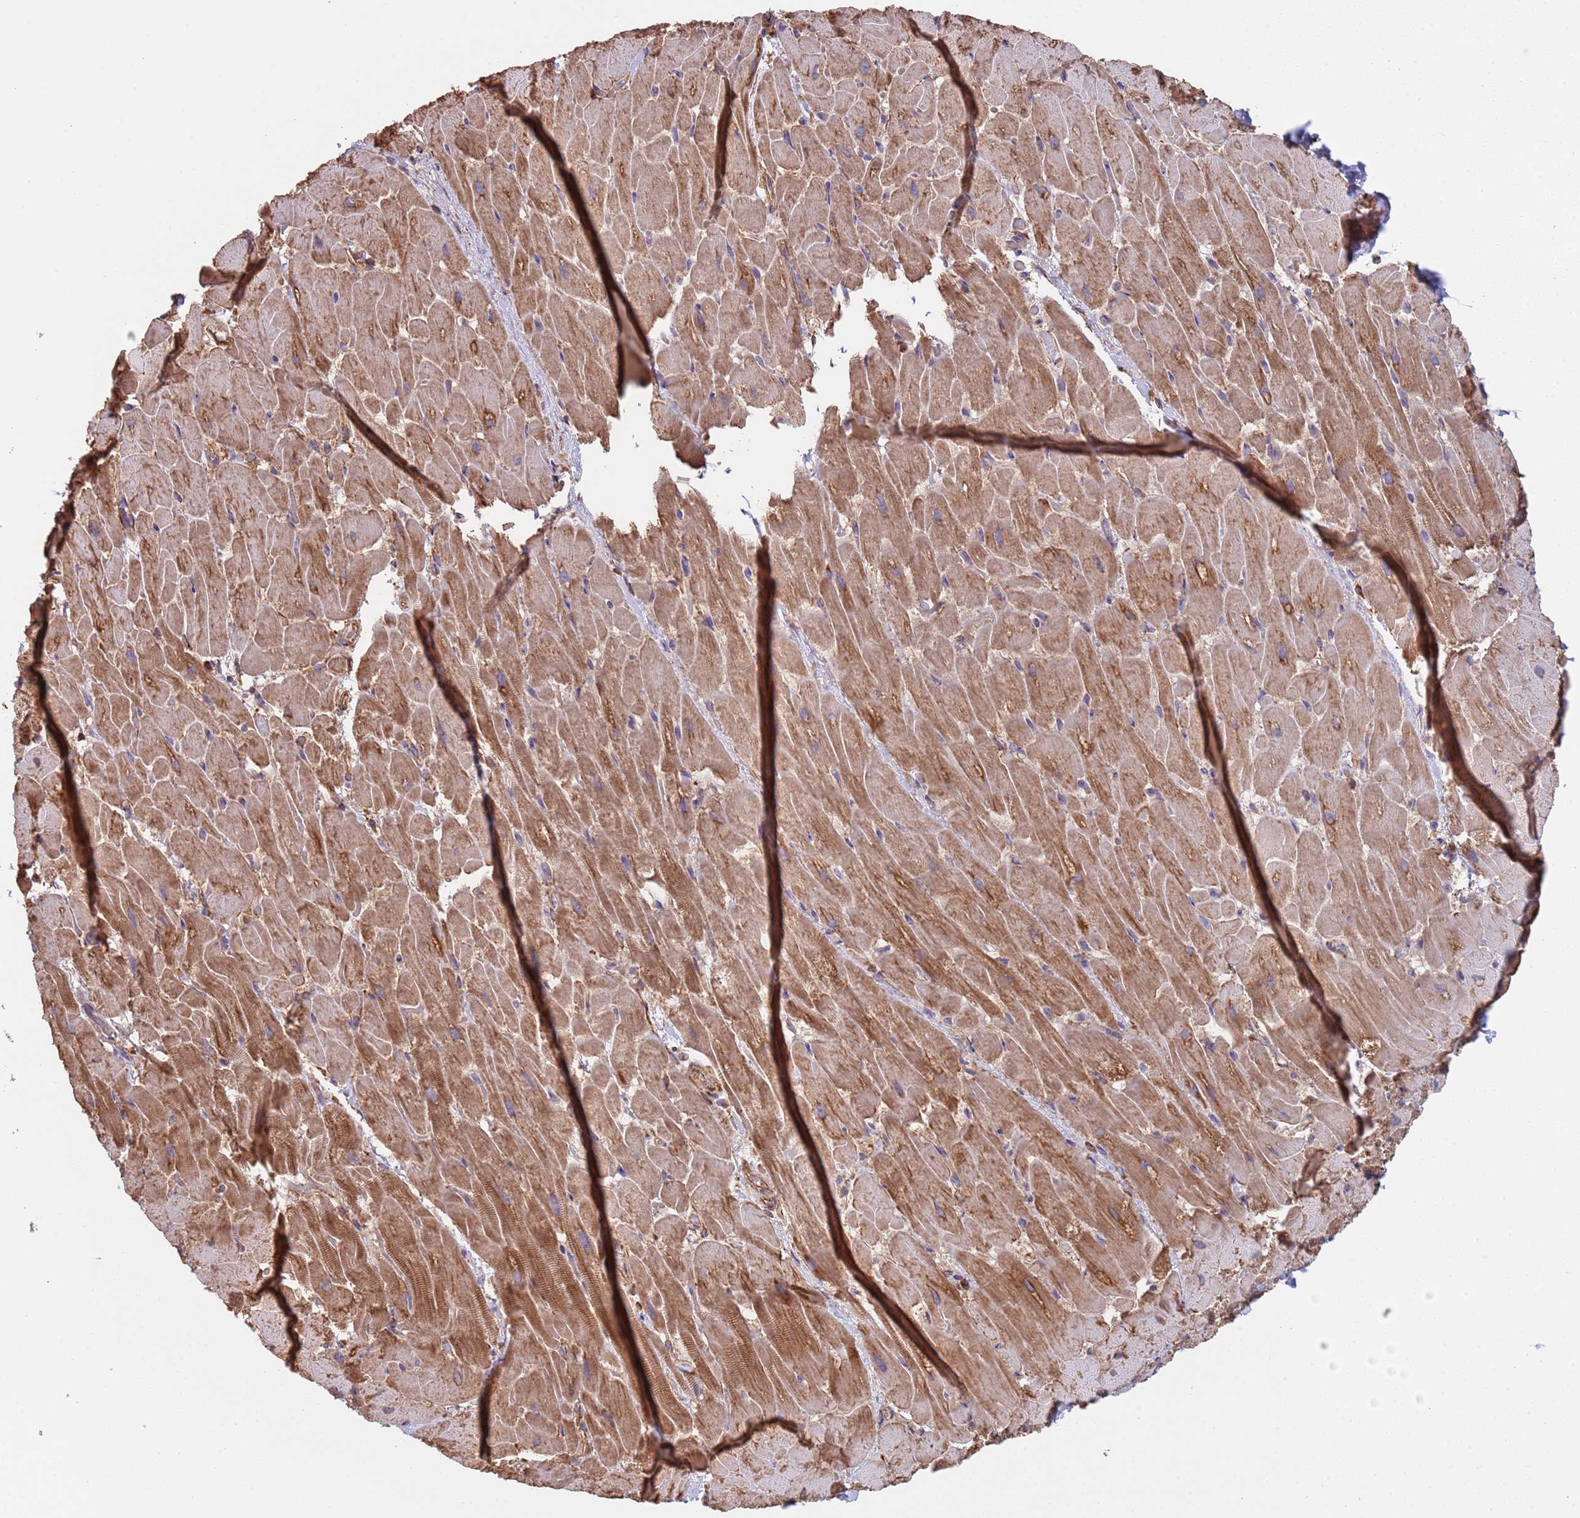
{"staining": {"intensity": "moderate", "quantity": ">75%", "location": "cytoplasmic/membranous"}, "tissue": "heart muscle", "cell_type": "Cardiomyocytes", "image_type": "normal", "snomed": [{"axis": "morphology", "description": "Normal tissue, NOS"}, {"axis": "topography", "description": "Heart"}], "caption": "This is an image of immunohistochemistry staining of normal heart muscle, which shows moderate positivity in the cytoplasmic/membranous of cardiomyocytes.", "gene": "NUDT12", "patient": {"sex": "male", "age": 37}}